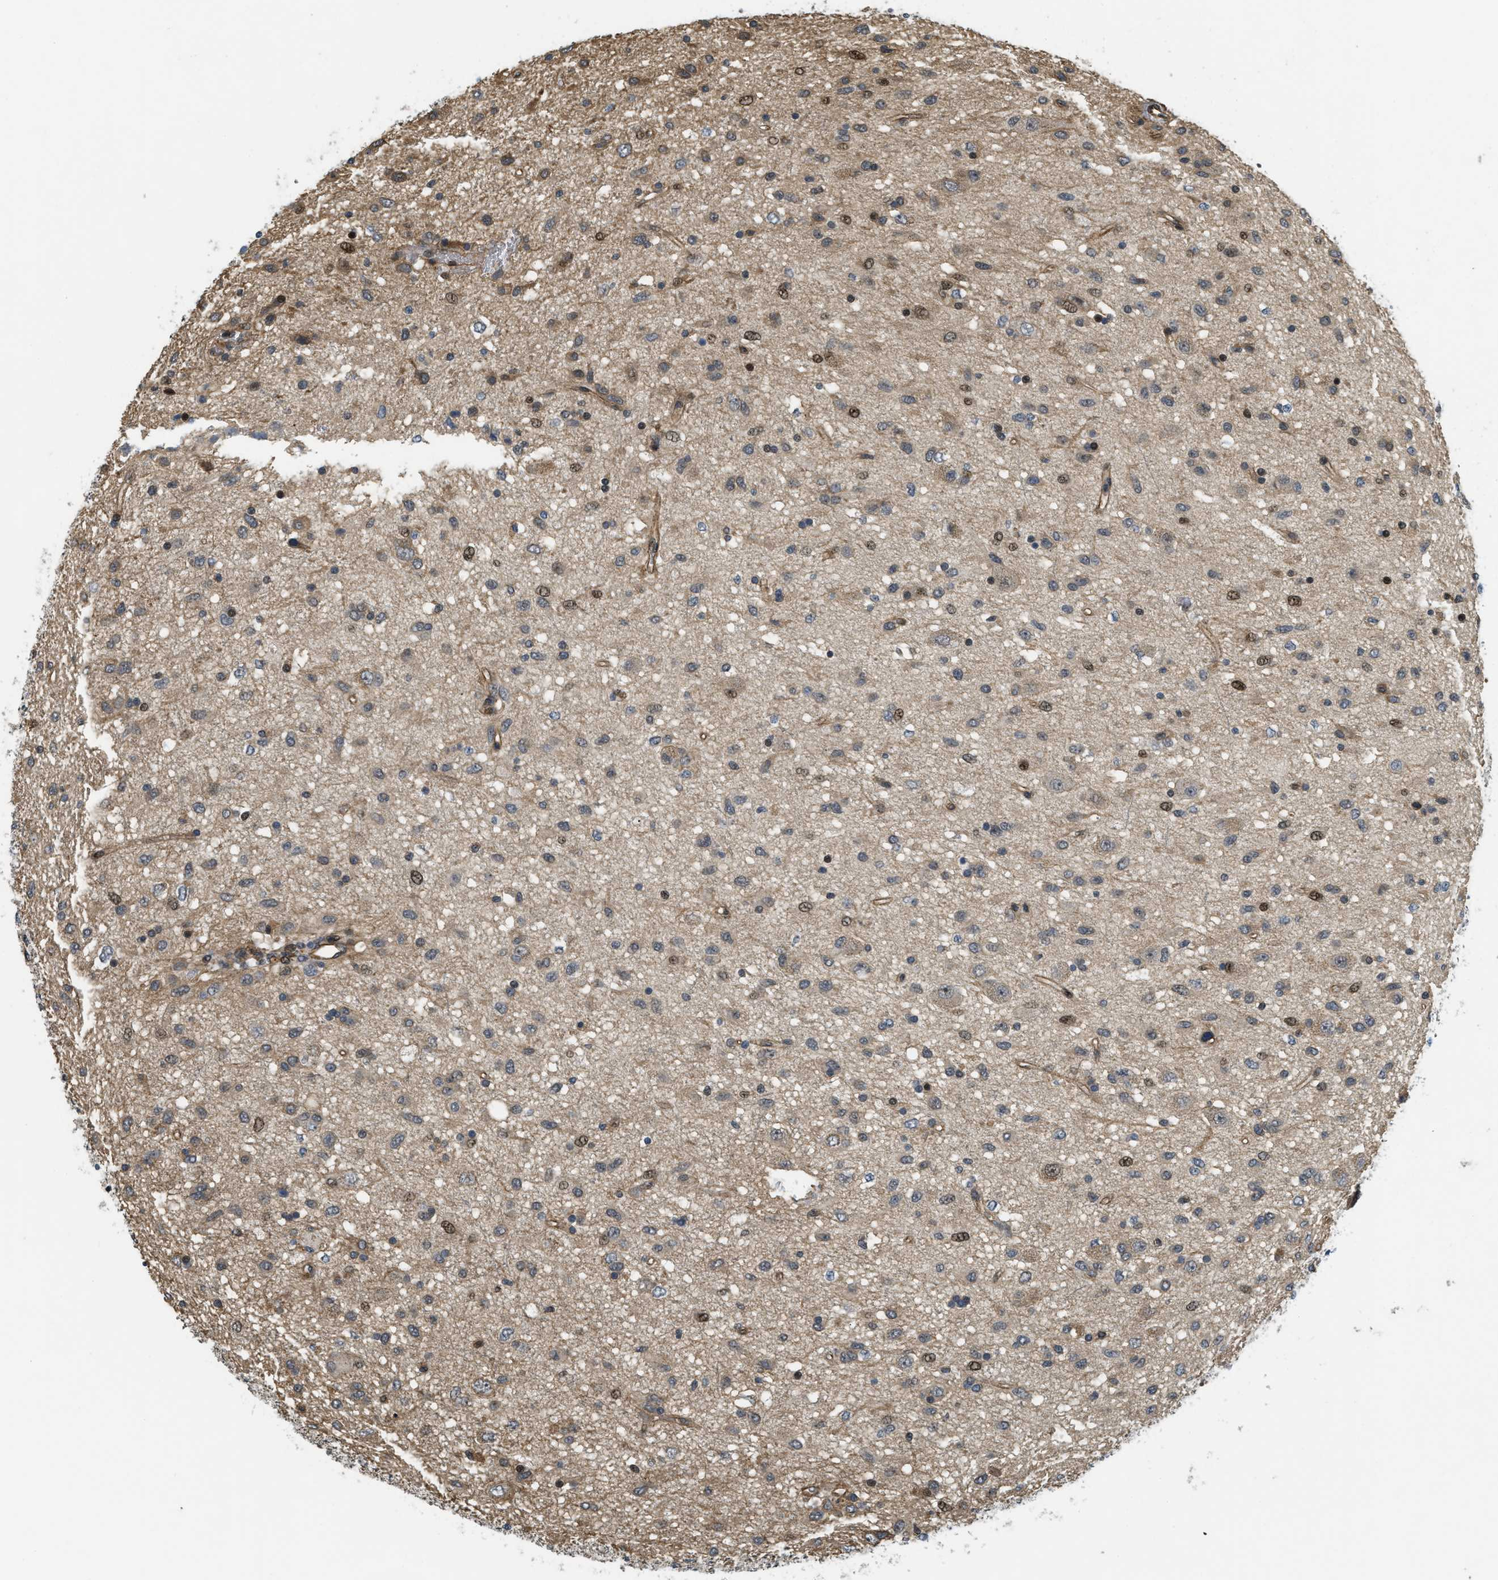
{"staining": {"intensity": "strong", "quantity": "<25%", "location": "cytoplasmic/membranous,nuclear"}, "tissue": "glioma", "cell_type": "Tumor cells", "image_type": "cancer", "snomed": [{"axis": "morphology", "description": "Glioma, malignant, Low grade"}, {"axis": "topography", "description": "Brain"}], "caption": "Glioma was stained to show a protein in brown. There is medium levels of strong cytoplasmic/membranous and nuclear staining in approximately <25% of tumor cells.", "gene": "LTA4H", "patient": {"sex": "male", "age": 77}}